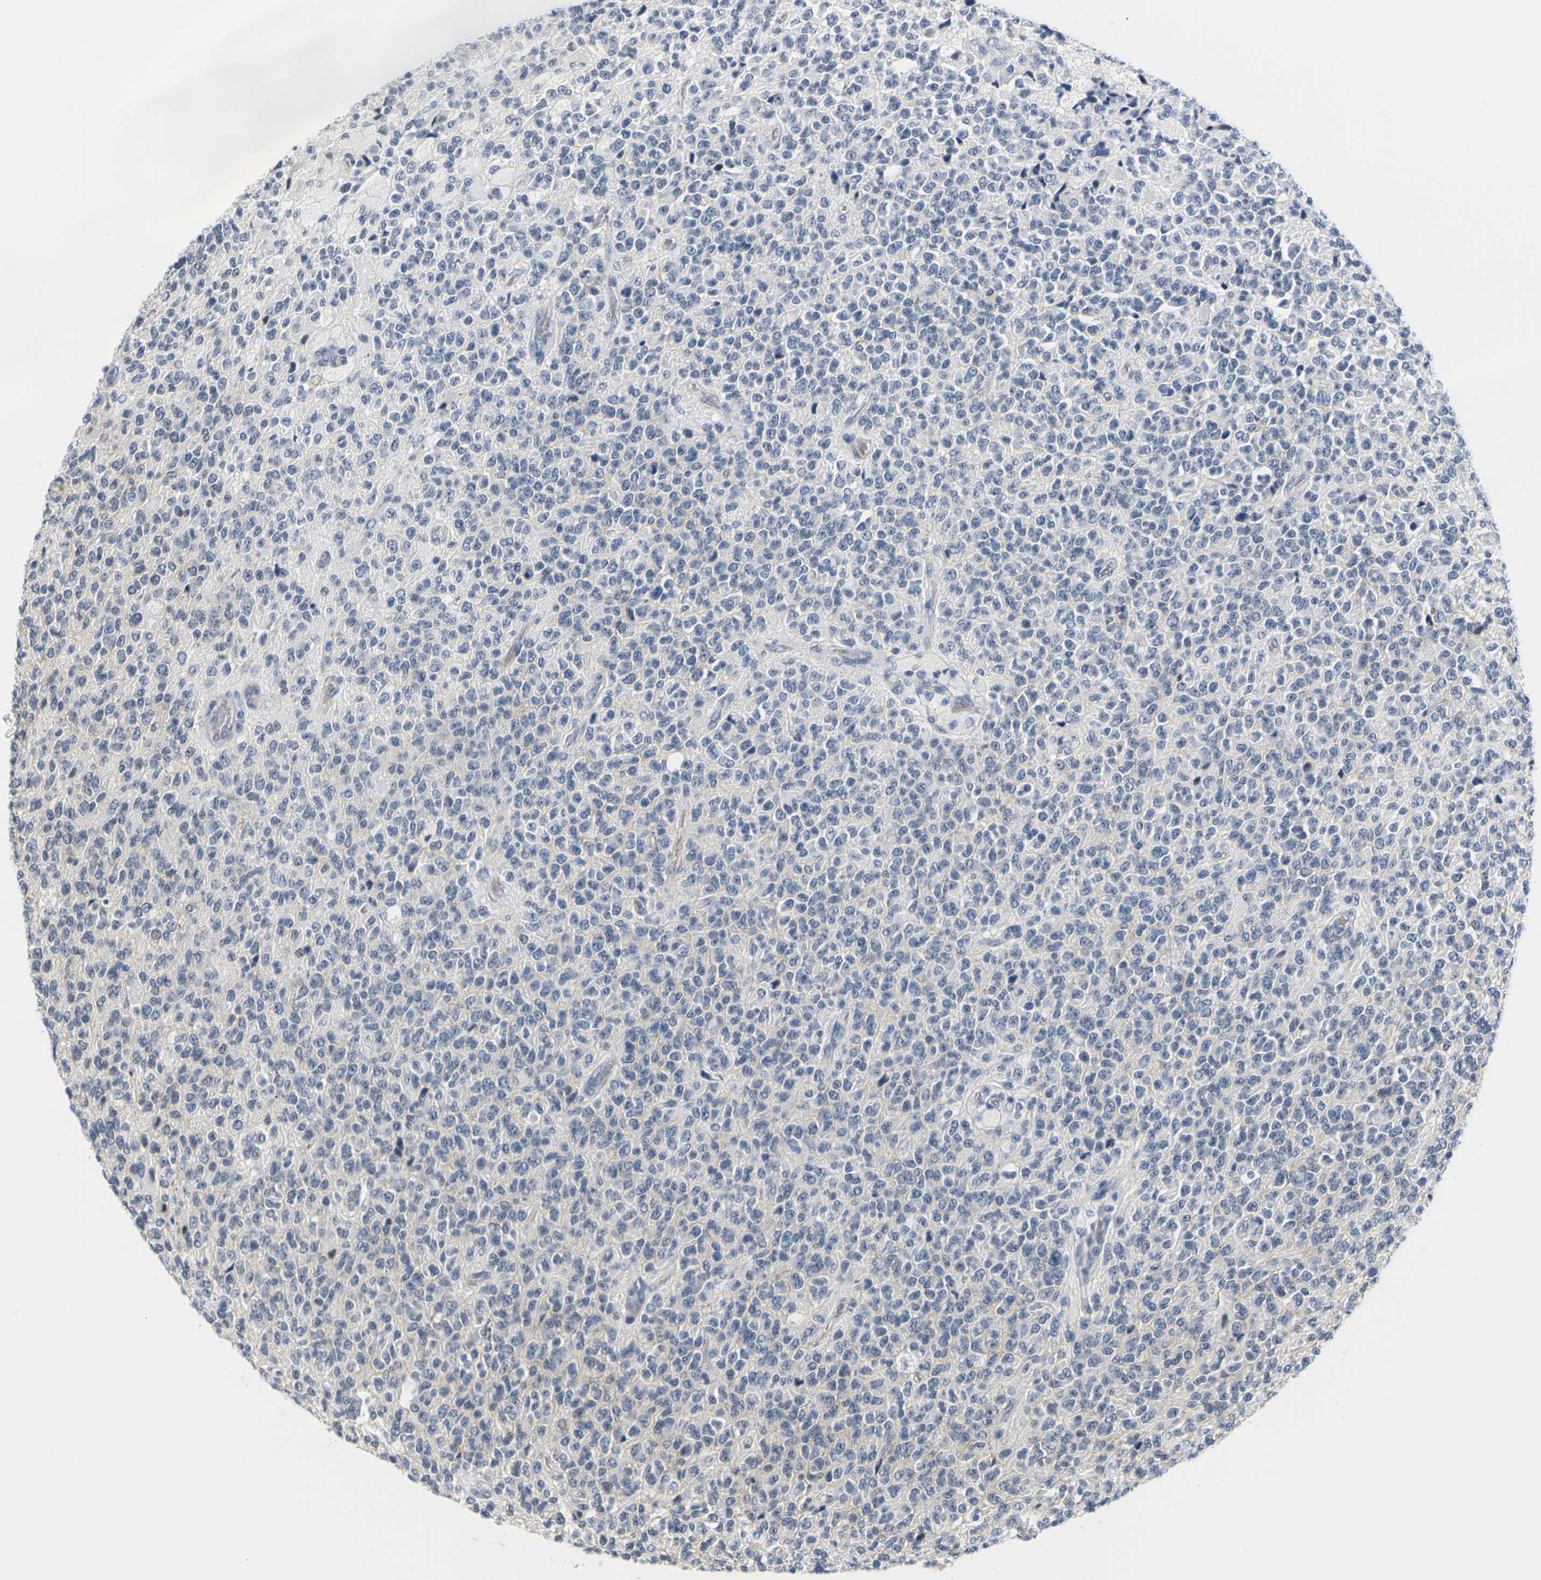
{"staining": {"intensity": "negative", "quantity": "none", "location": "none"}, "tissue": "glioma", "cell_type": "Tumor cells", "image_type": "cancer", "snomed": [{"axis": "morphology", "description": "Glioma, malignant, High grade"}, {"axis": "topography", "description": "pancreas cauda"}], "caption": "Tumor cells show no significant protein positivity in malignant glioma (high-grade).", "gene": "PKP2", "patient": {"sex": "male", "age": 60}}